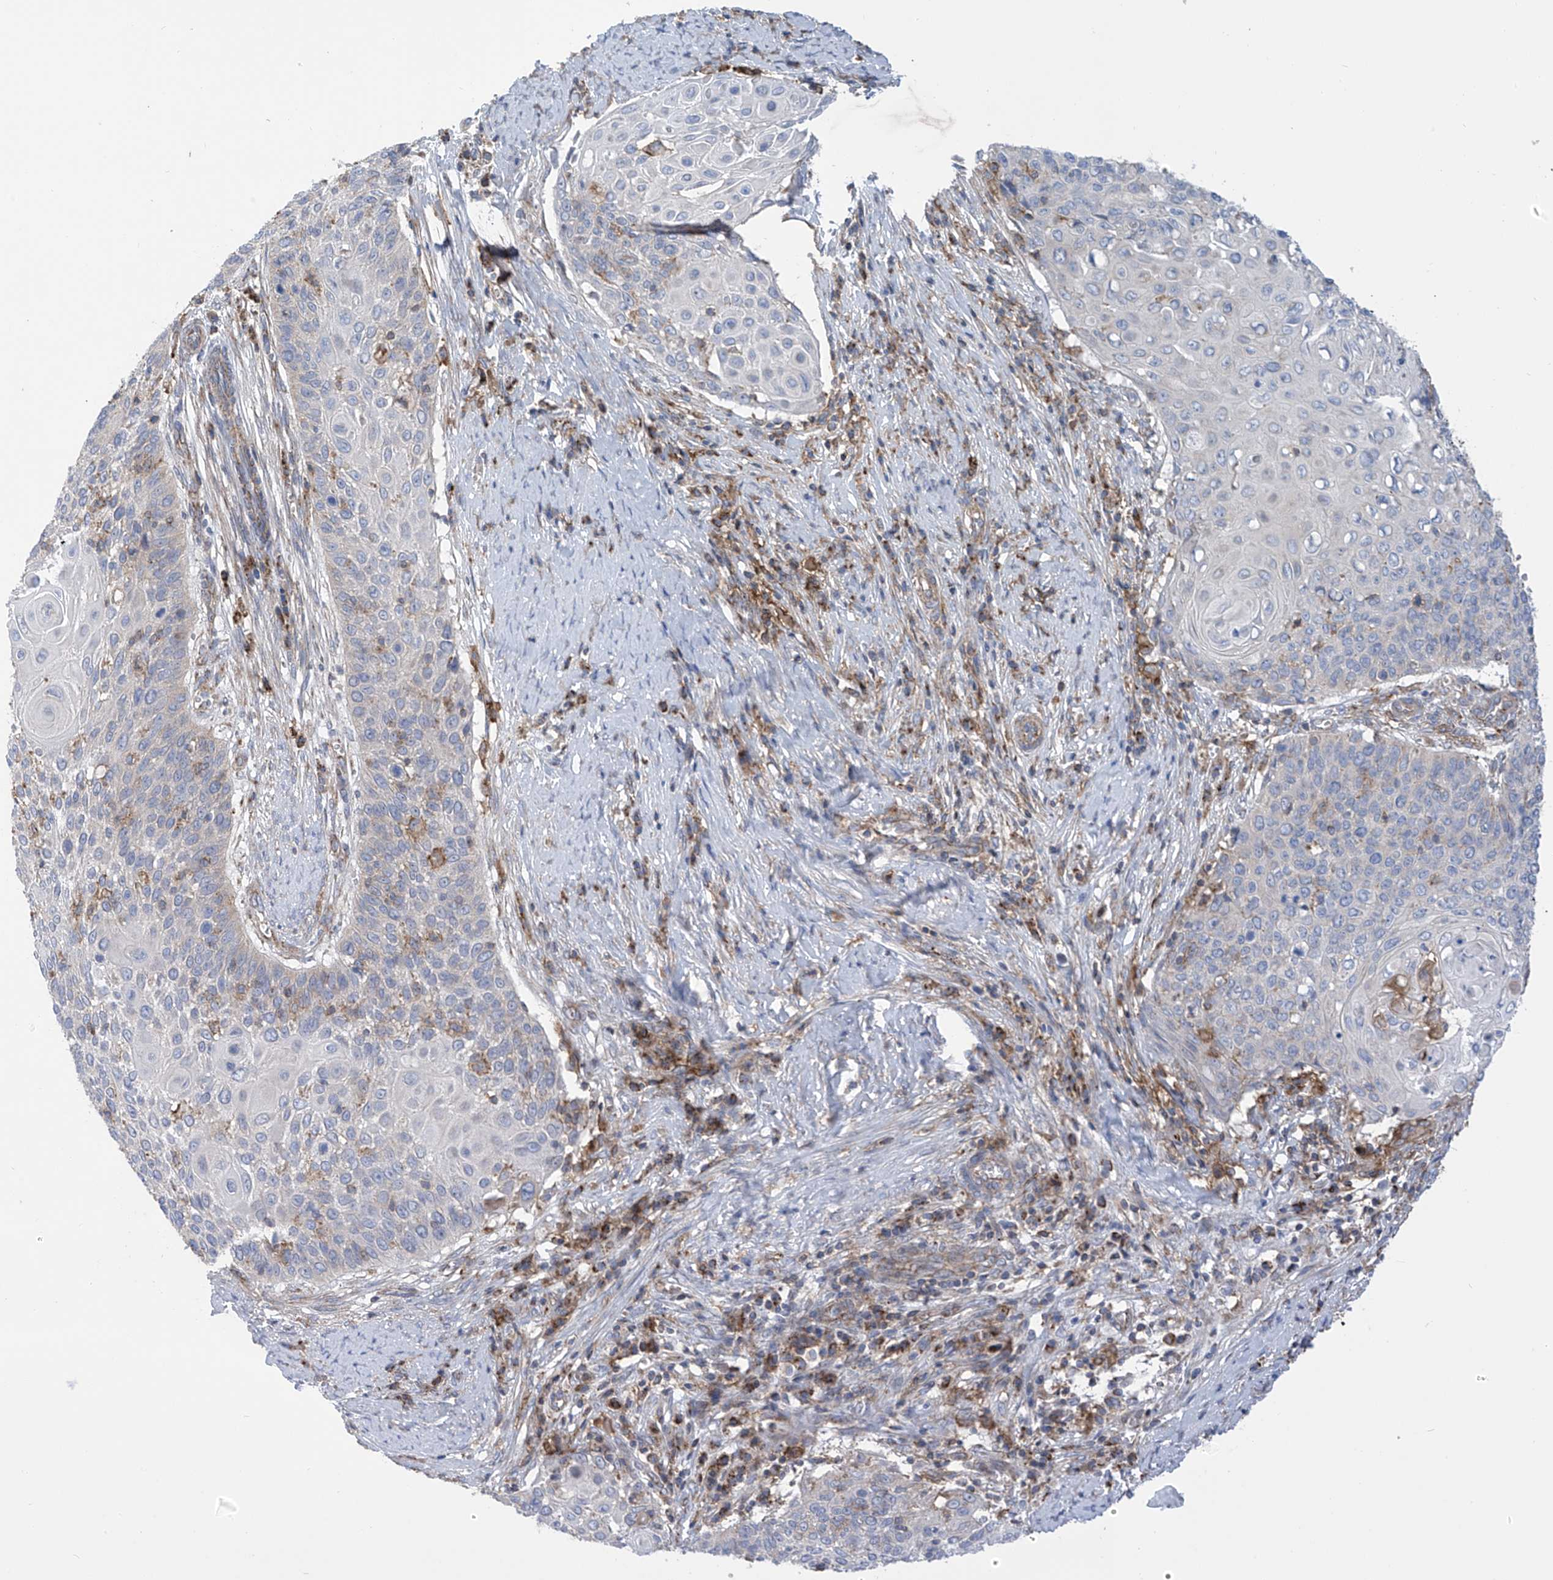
{"staining": {"intensity": "negative", "quantity": "none", "location": "none"}, "tissue": "cervical cancer", "cell_type": "Tumor cells", "image_type": "cancer", "snomed": [{"axis": "morphology", "description": "Squamous cell carcinoma, NOS"}, {"axis": "topography", "description": "Cervix"}], "caption": "DAB (3,3'-diaminobenzidine) immunohistochemical staining of cervical squamous cell carcinoma displays no significant expression in tumor cells.", "gene": "P2RX7", "patient": {"sex": "female", "age": 39}}